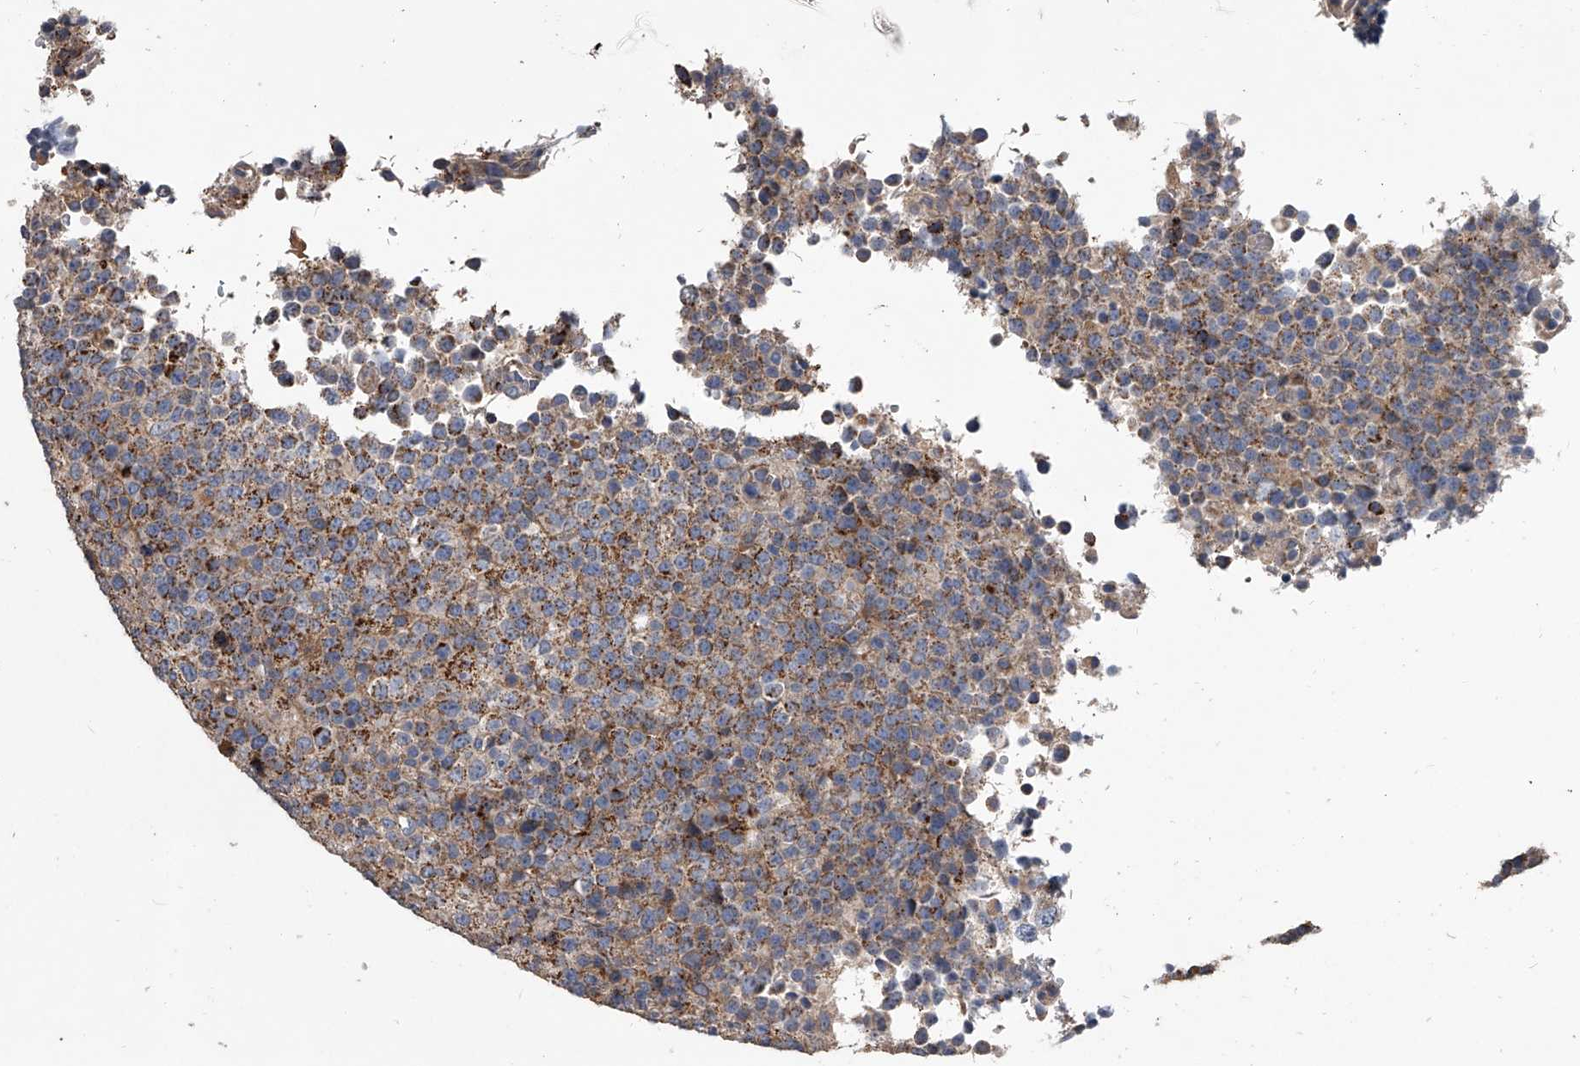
{"staining": {"intensity": "moderate", "quantity": ">75%", "location": "cytoplasmic/membranous"}, "tissue": "lymphoma", "cell_type": "Tumor cells", "image_type": "cancer", "snomed": [{"axis": "morphology", "description": "Malignant lymphoma, non-Hodgkin's type, High grade"}, {"axis": "topography", "description": "Lymph node"}], "caption": "This is an image of immunohistochemistry (IHC) staining of lymphoma, which shows moderate positivity in the cytoplasmic/membranous of tumor cells.", "gene": "NRP1", "patient": {"sex": "male", "age": 13}}